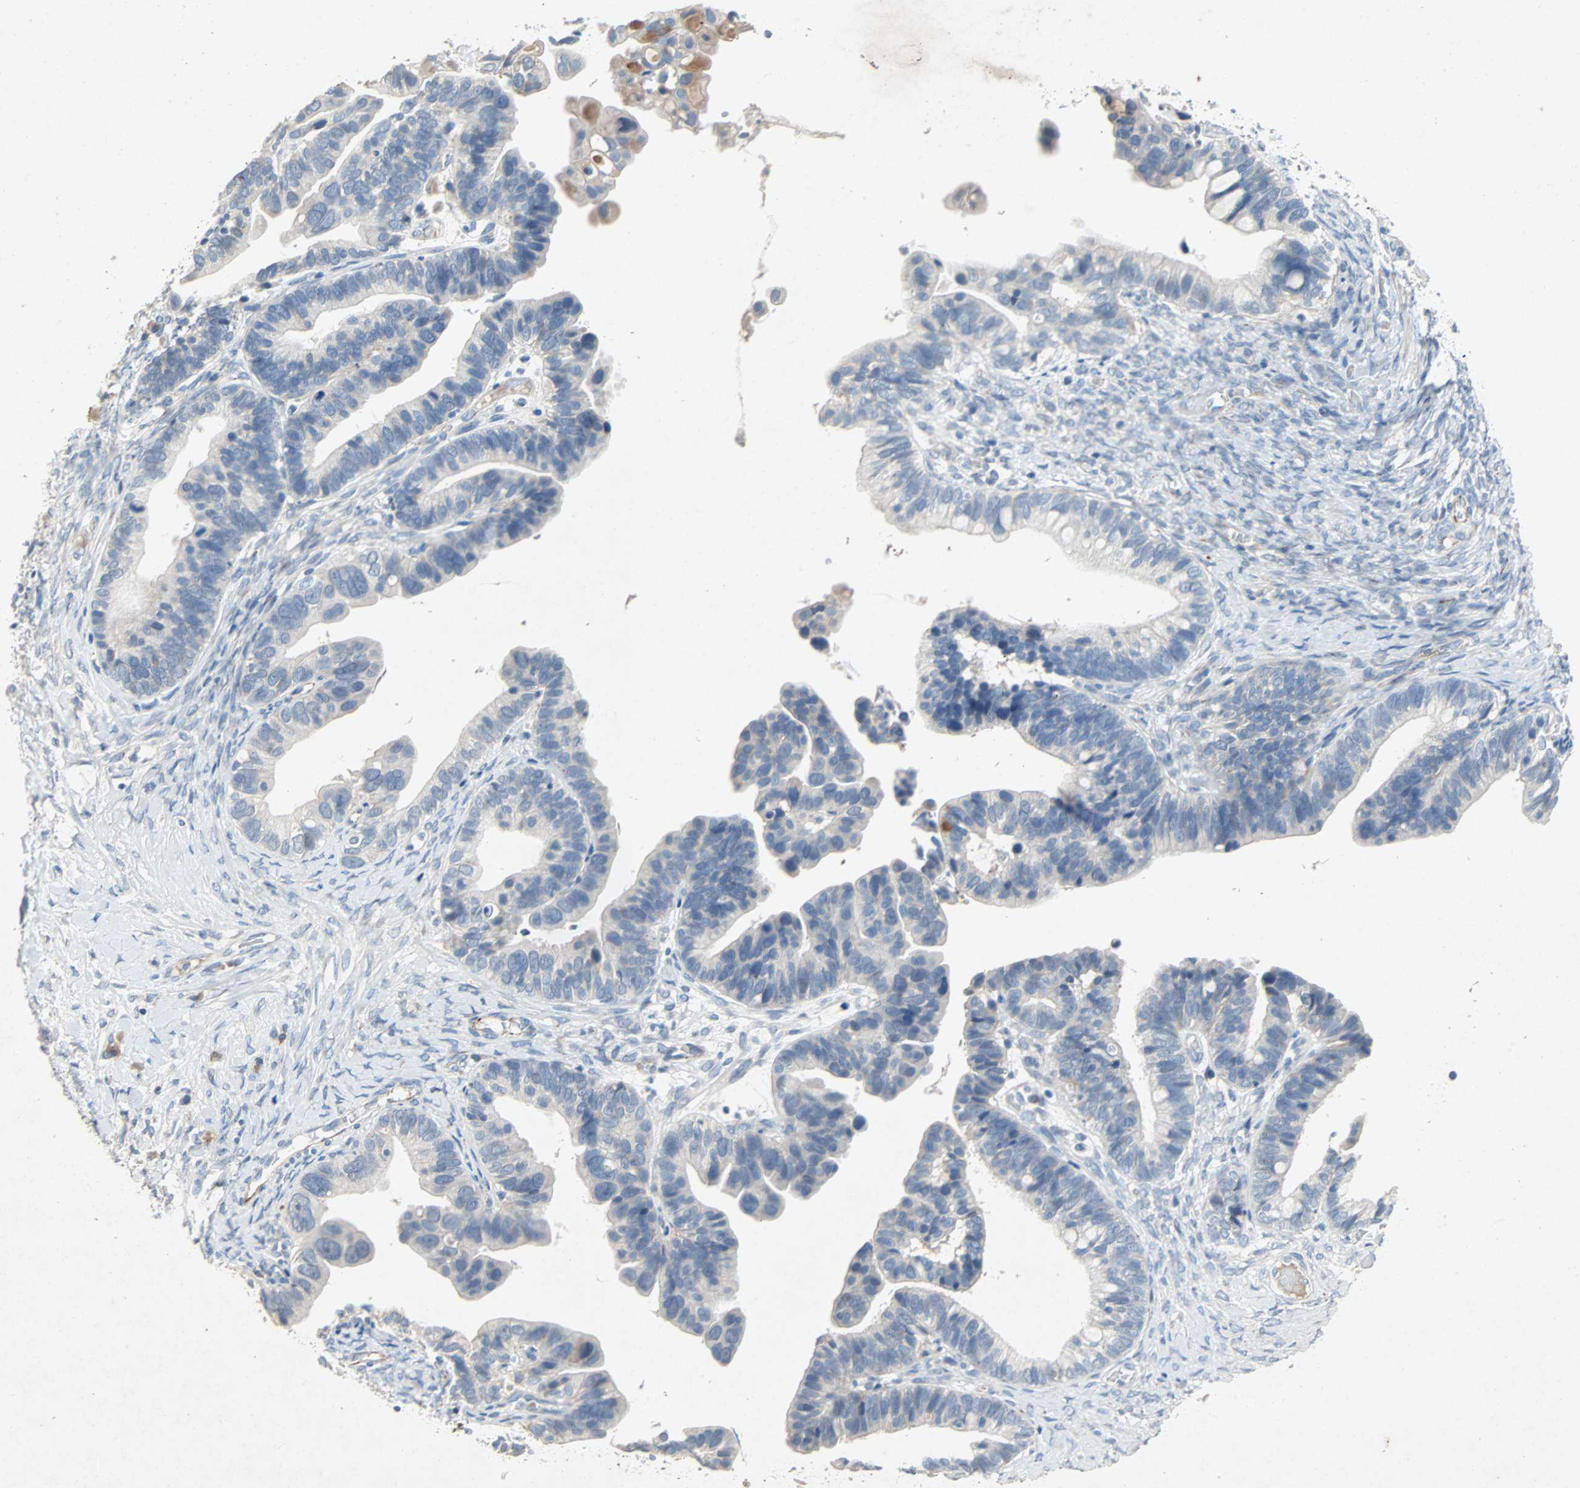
{"staining": {"intensity": "negative", "quantity": "none", "location": "none"}, "tissue": "ovarian cancer", "cell_type": "Tumor cells", "image_type": "cancer", "snomed": [{"axis": "morphology", "description": "Cystadenocarcinoma, serous, NOS"}, {"axis": "topography", "description": "Ovary"}], "caption": "The micrograph shows no staining of tumor cells in serous cystadenocarcinoma (ovarian). (Brightfield microscopy of DAB immunohistochemistry at high magnification).", "gene": "PCDHB2", "patient": {"sex": "female", "age": 56}}